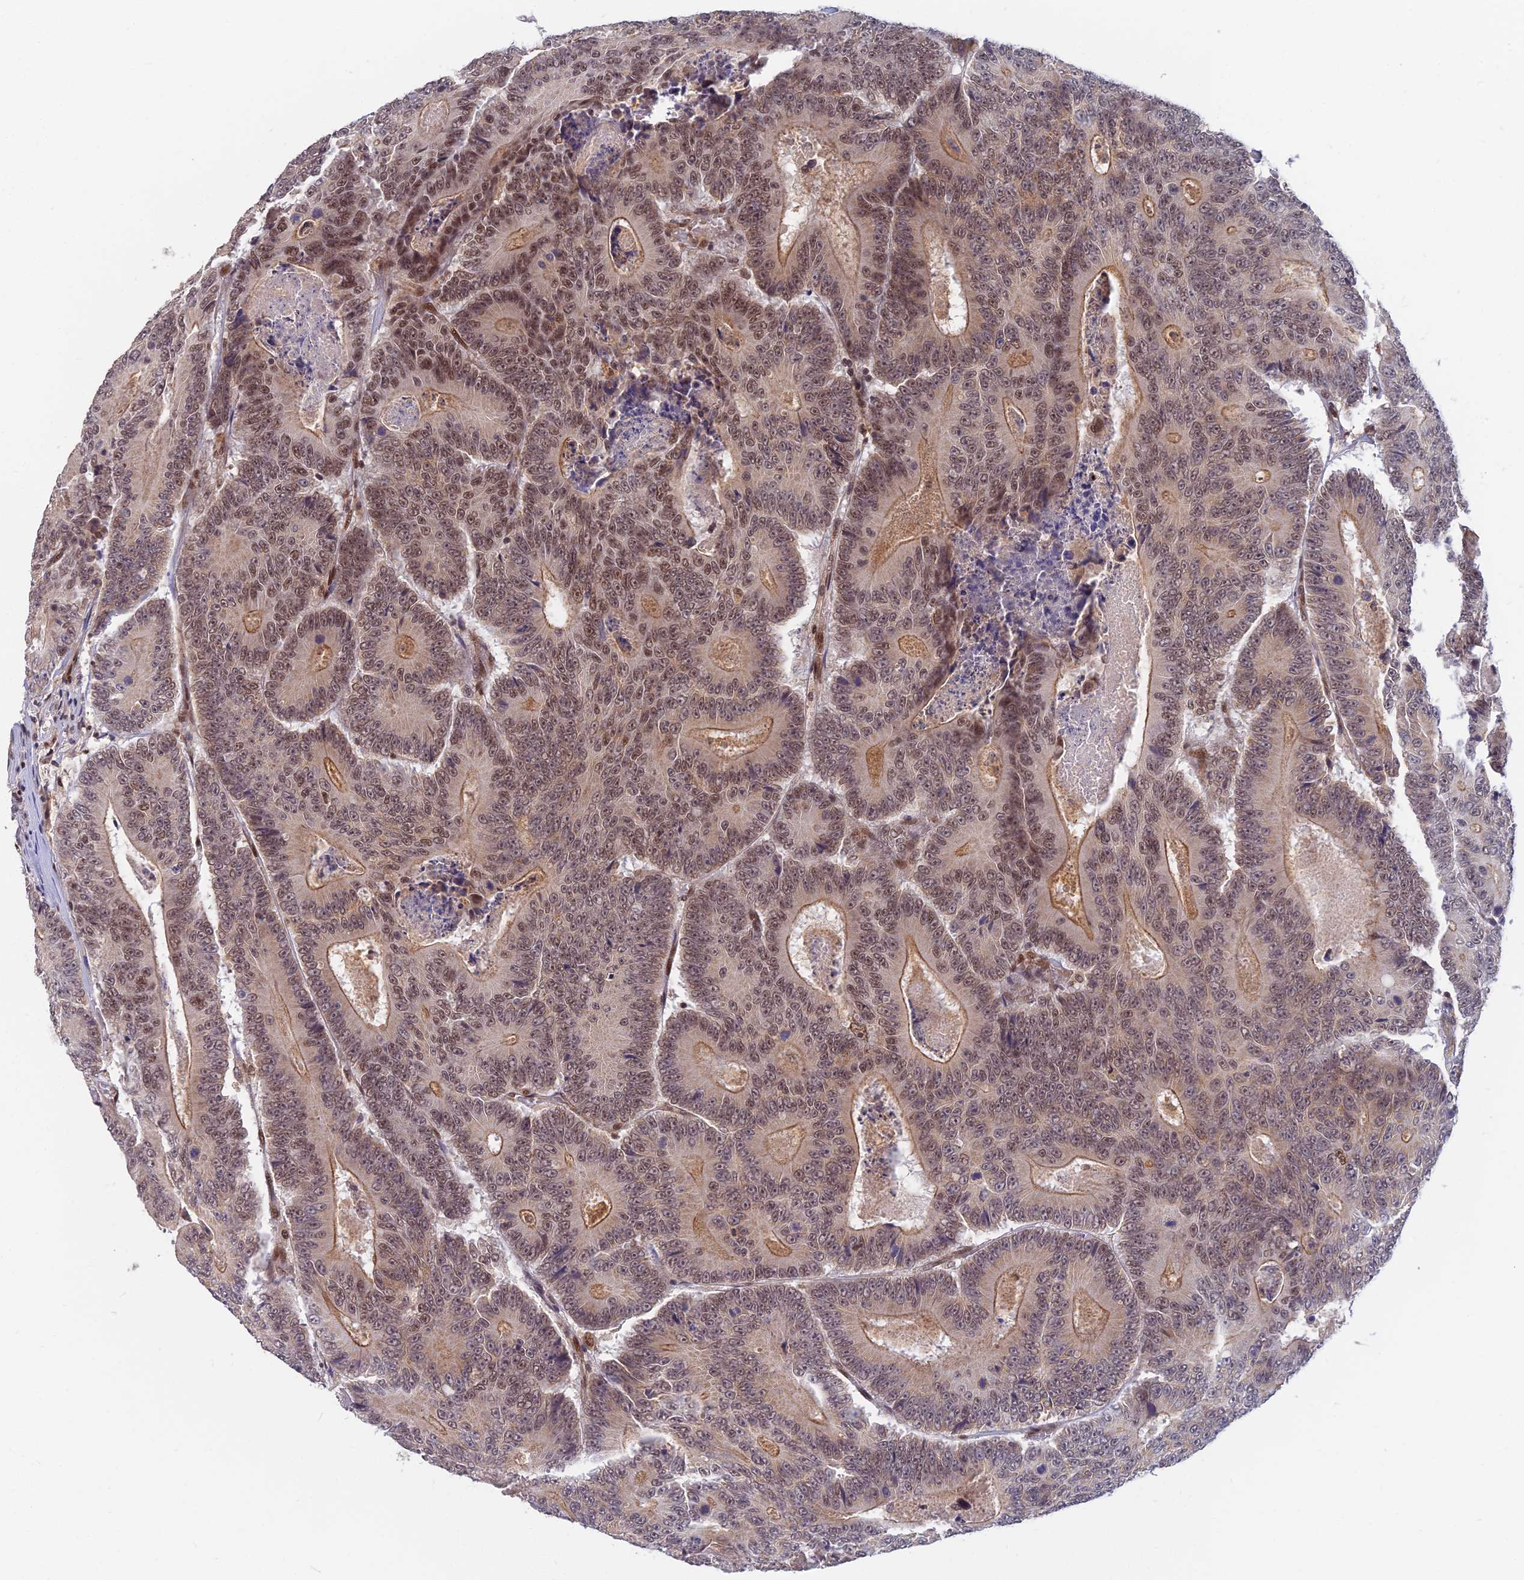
{"staining": {"intensity": "moderate", "quantity": "25%-75%", "location": "cytoplasmic/membranous,nuclear"}, "tissue": "colorectal cancer", "cell_type": "Tumor cells", "image_type": "cancer", "snomed": [{"axis": "morphology", "description": "Adenocarcinoma, NOS"}, {"axis": "topography", "description": "Colon"}], "caption": "Protein staining by IHC exhibits moderate cytoplasmic/membranous and nuclear expression in approximately 25%-75% of tumor cells in colorectal cancer (adenocarcinoma).", "gene": "TCEA2", "patient": {"sex": "male", "age": 83}}